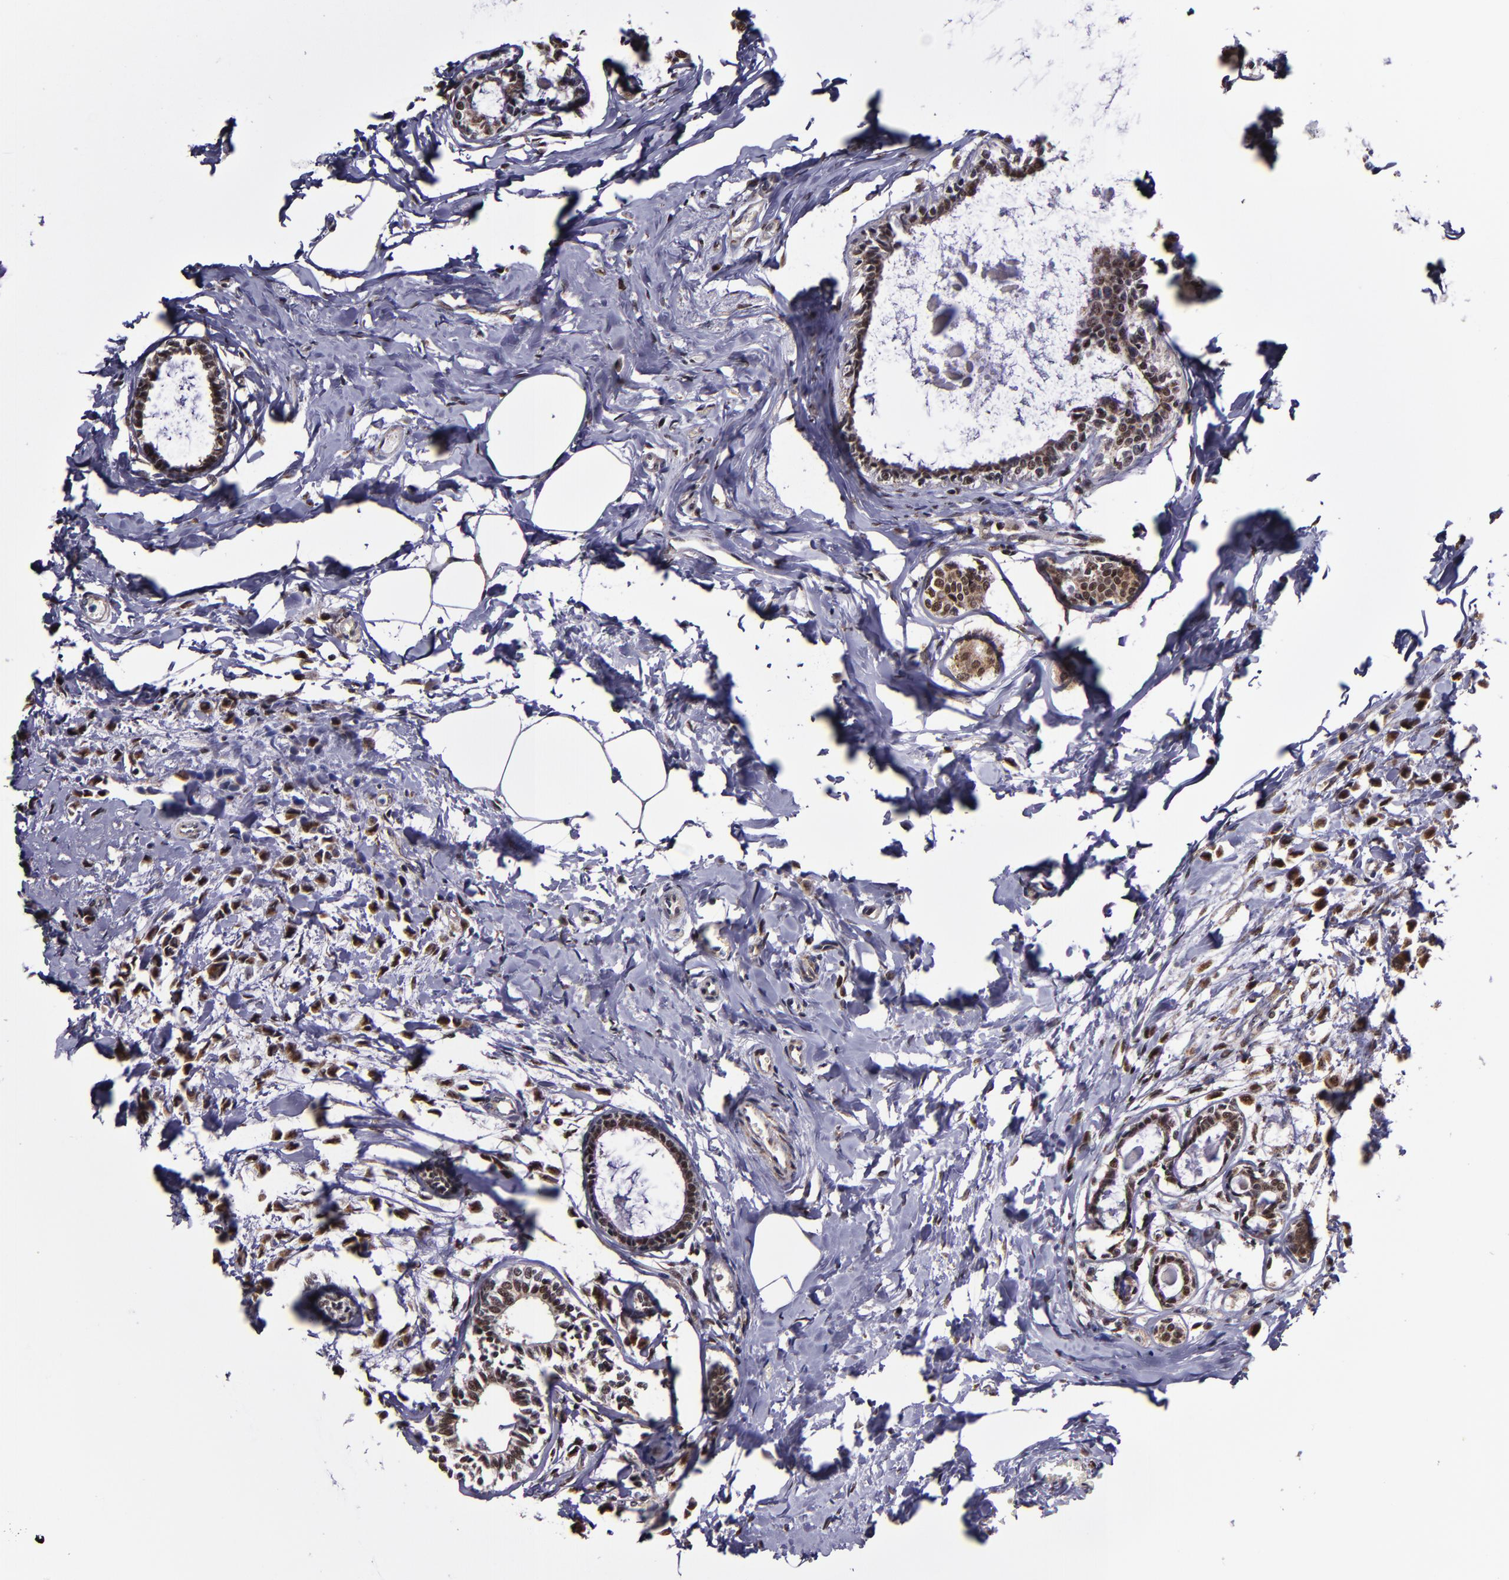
{"staining": {"intensity": "strong", "quantity": ">75%", "location": "cytoplasmic/membranous,nuclear"}, "tissue": "breast cancer", "cell_type": "Tumor cells", "image_type": "cancer", "snomed": [{"axis": "morphology", "description": "Lobular carcinoma"}, {"axis": "topography", "description": "Breast"}], "caption": "A brown stain shows strong cytoplasmic/membranous and nuclear staining of a protein in human breast cancer (lobular carcinoma) tumor cells.", "gene": "CECR2", "patient": {"sex": "female", "age": 51}}